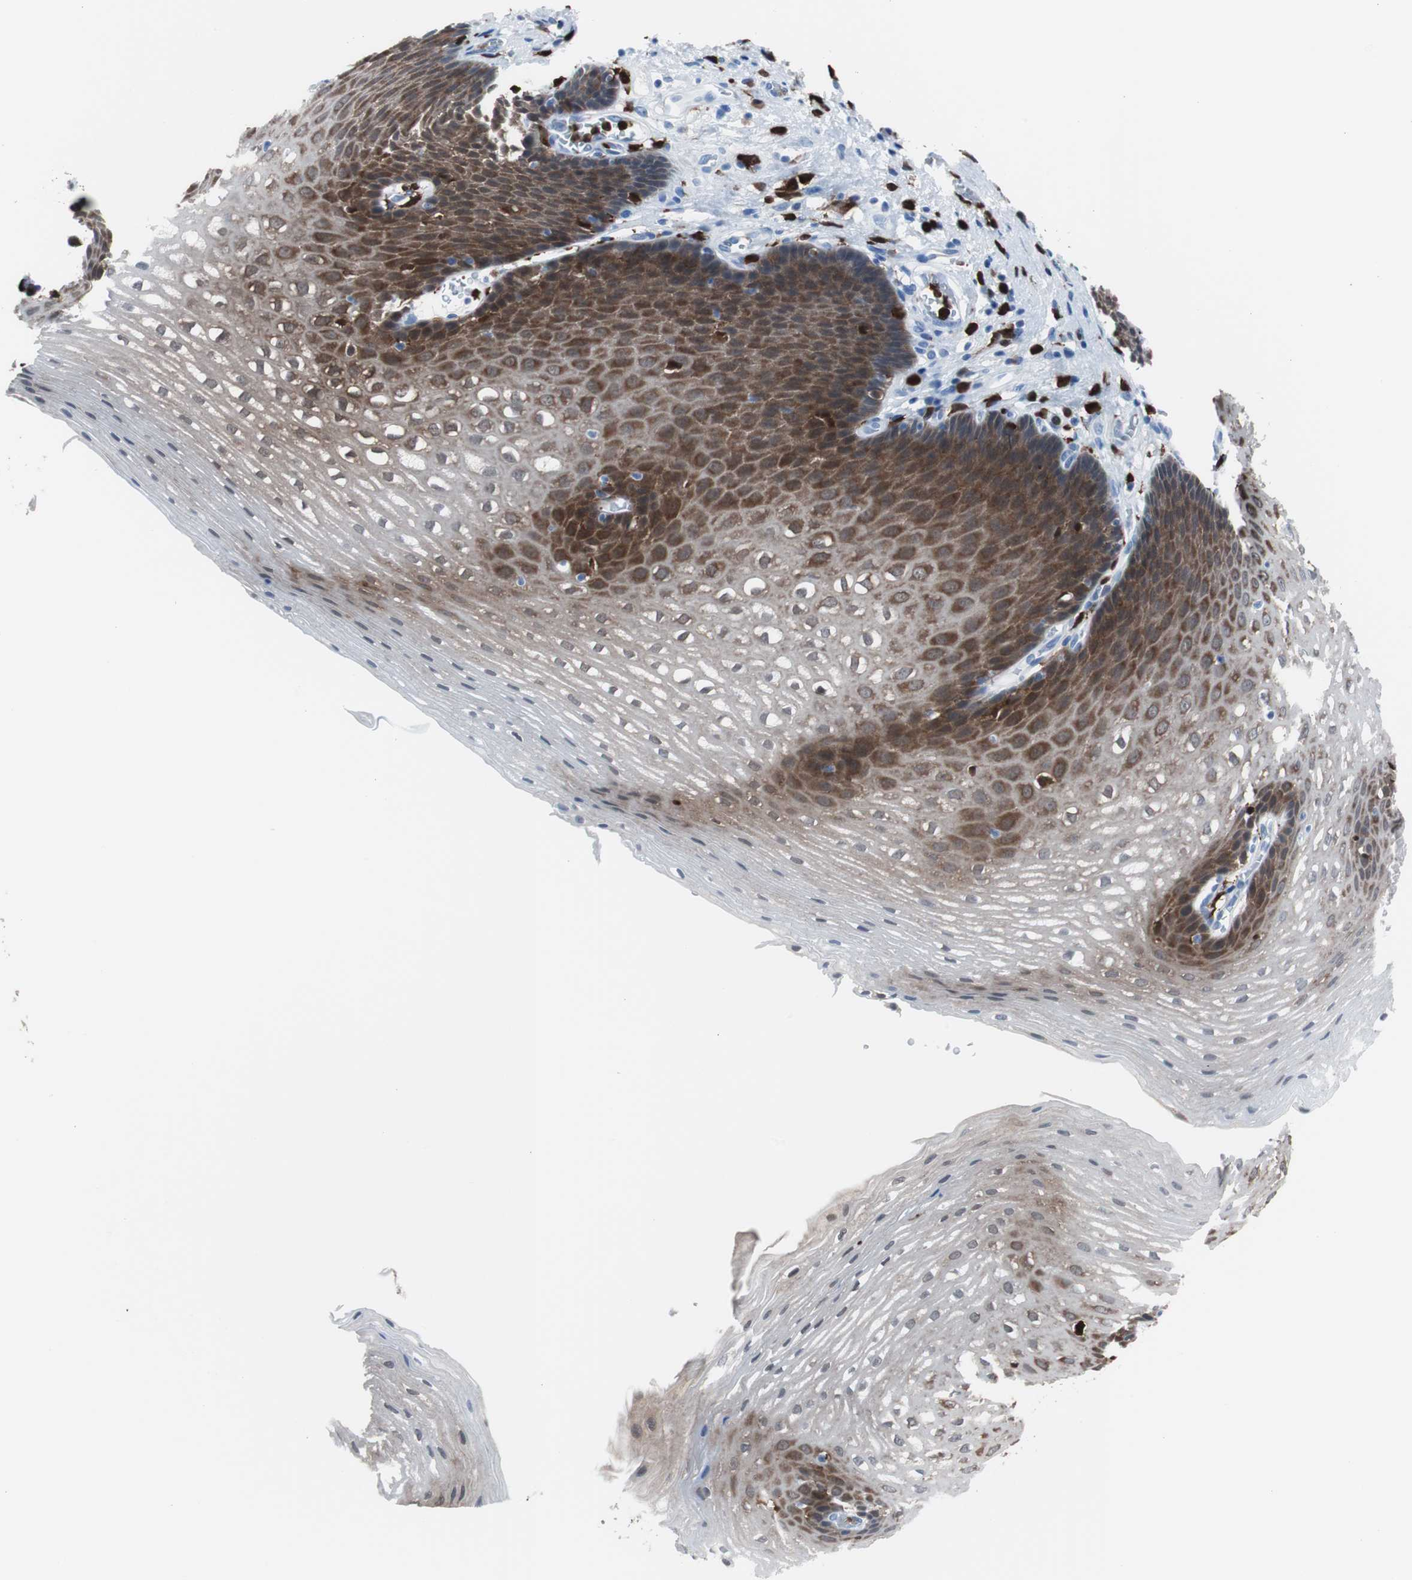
{"staining": {"intensity": "moderate", "quantity": "25%-75%", "location": "cytoplasmic/membranous"}, "tissue": "esophagus", "cell_type": "Squamous epithelial cells", "image_type": "normal", "snomed": [{"axis": "morphology", "description": "Normal tissue, NOS"}, {"axis": "topography", "description": "Esophagus"}], "caption": "IHC histopathology image of benign esophagus stained for a protein (brown), which exhibits medium levels of moderate cytoplasmic/membranous positivity in approximately 25%-75% of squamous epithelial cells.", "gene": "SYK", "patient": {"sex": "male", "age": 48}}